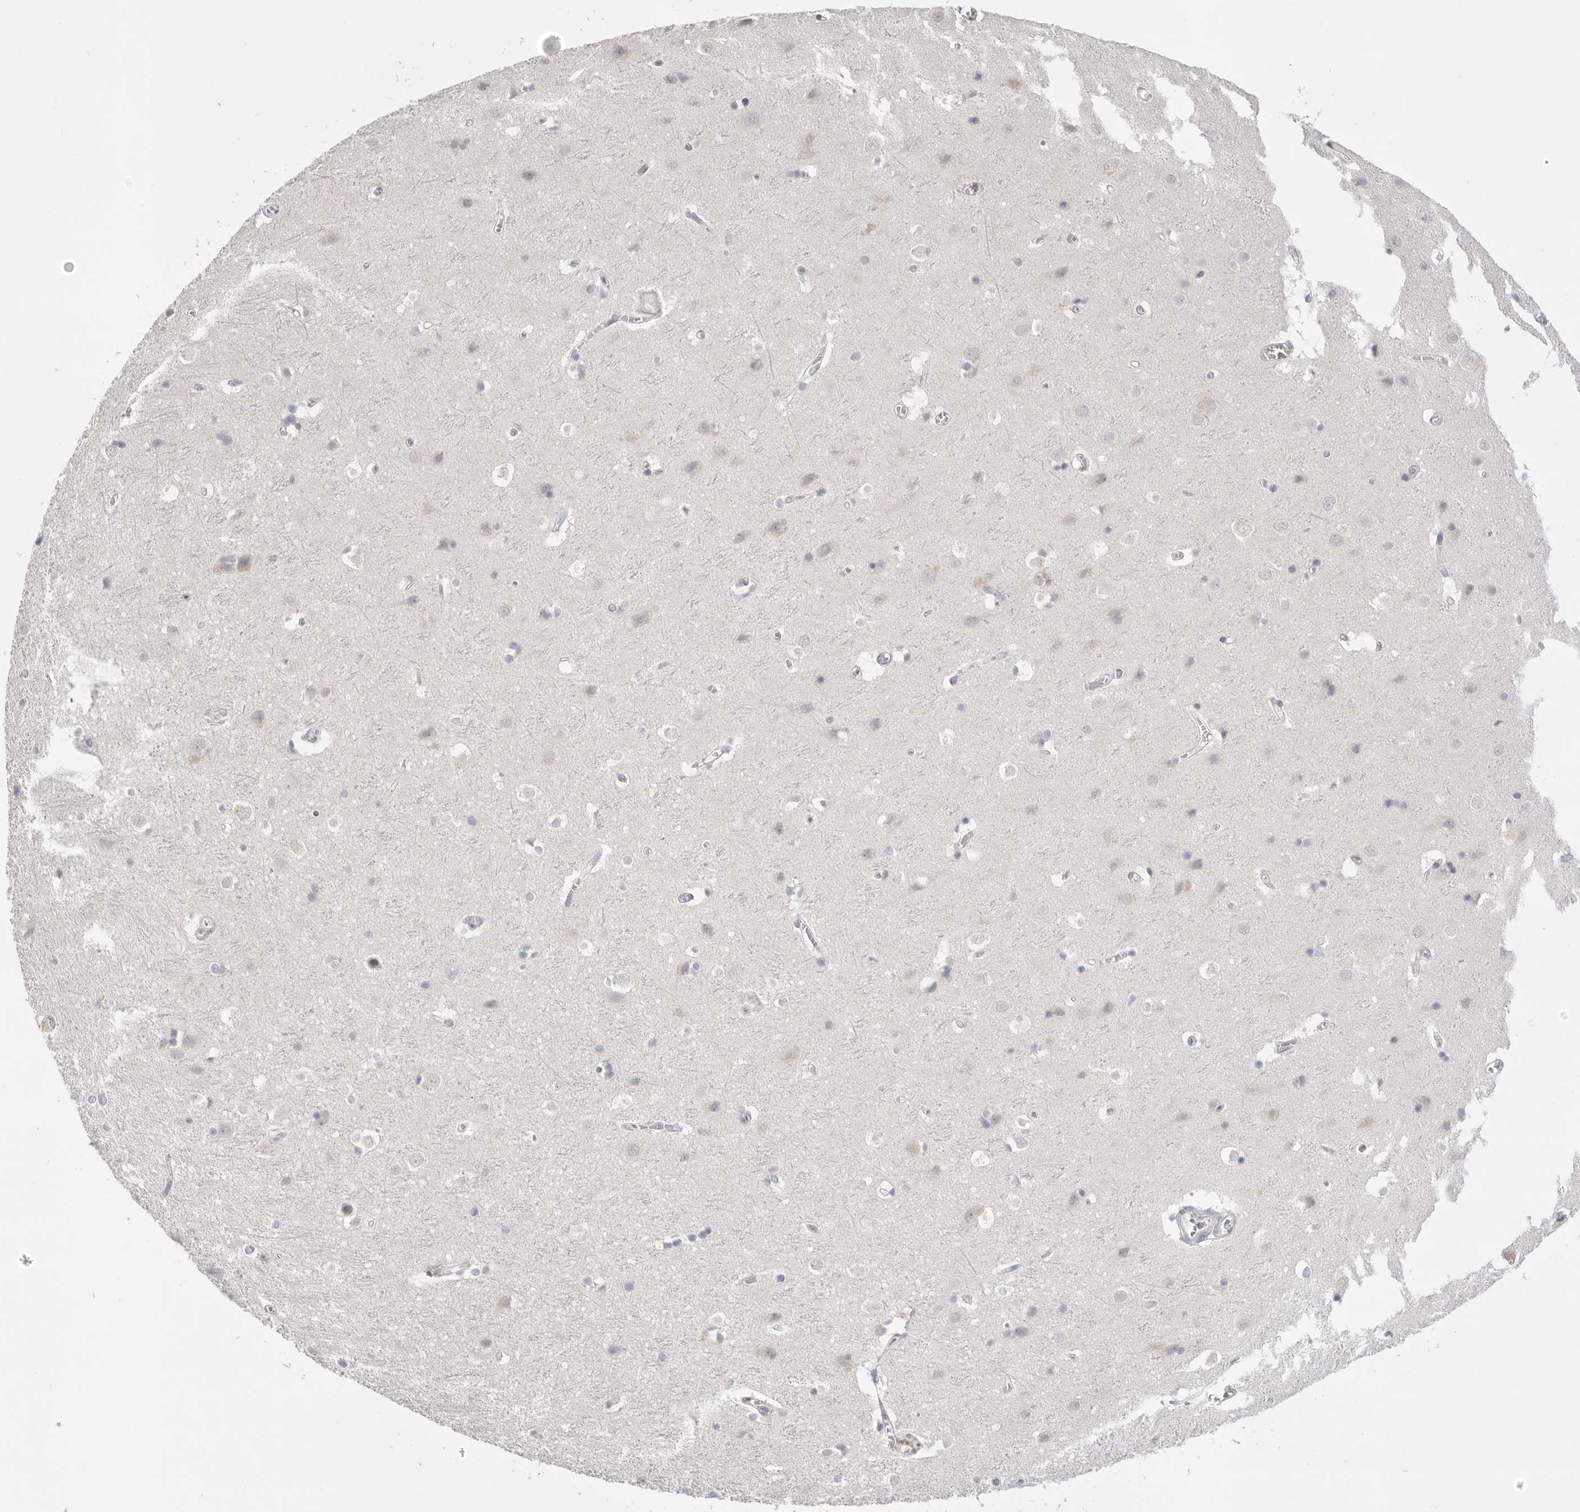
{"staining": {"intensity": "negative", "quantity": "none", "location": "none"}, "tissue": "cerebral cortex", "cell_type": "Endothelial cells", "image_type": "normal", "snomed": [{"axis": "morphology", "description": "Normal tissue, NOS"}, {"axis": "topography", "description": "Cerebral cortex"}], "caption": "A micrograph of human cerebral cortex is negative for staining in endothelial cells. Brightfield microscopy of immunohistochemistry (IHC) stained with DAB (3,3'-diaminobenzidine) (brown) and hematoxylin (blue), captured at high magnification.", "gene": "FBN2", "patient": {"sex": "male", "age": 54}}